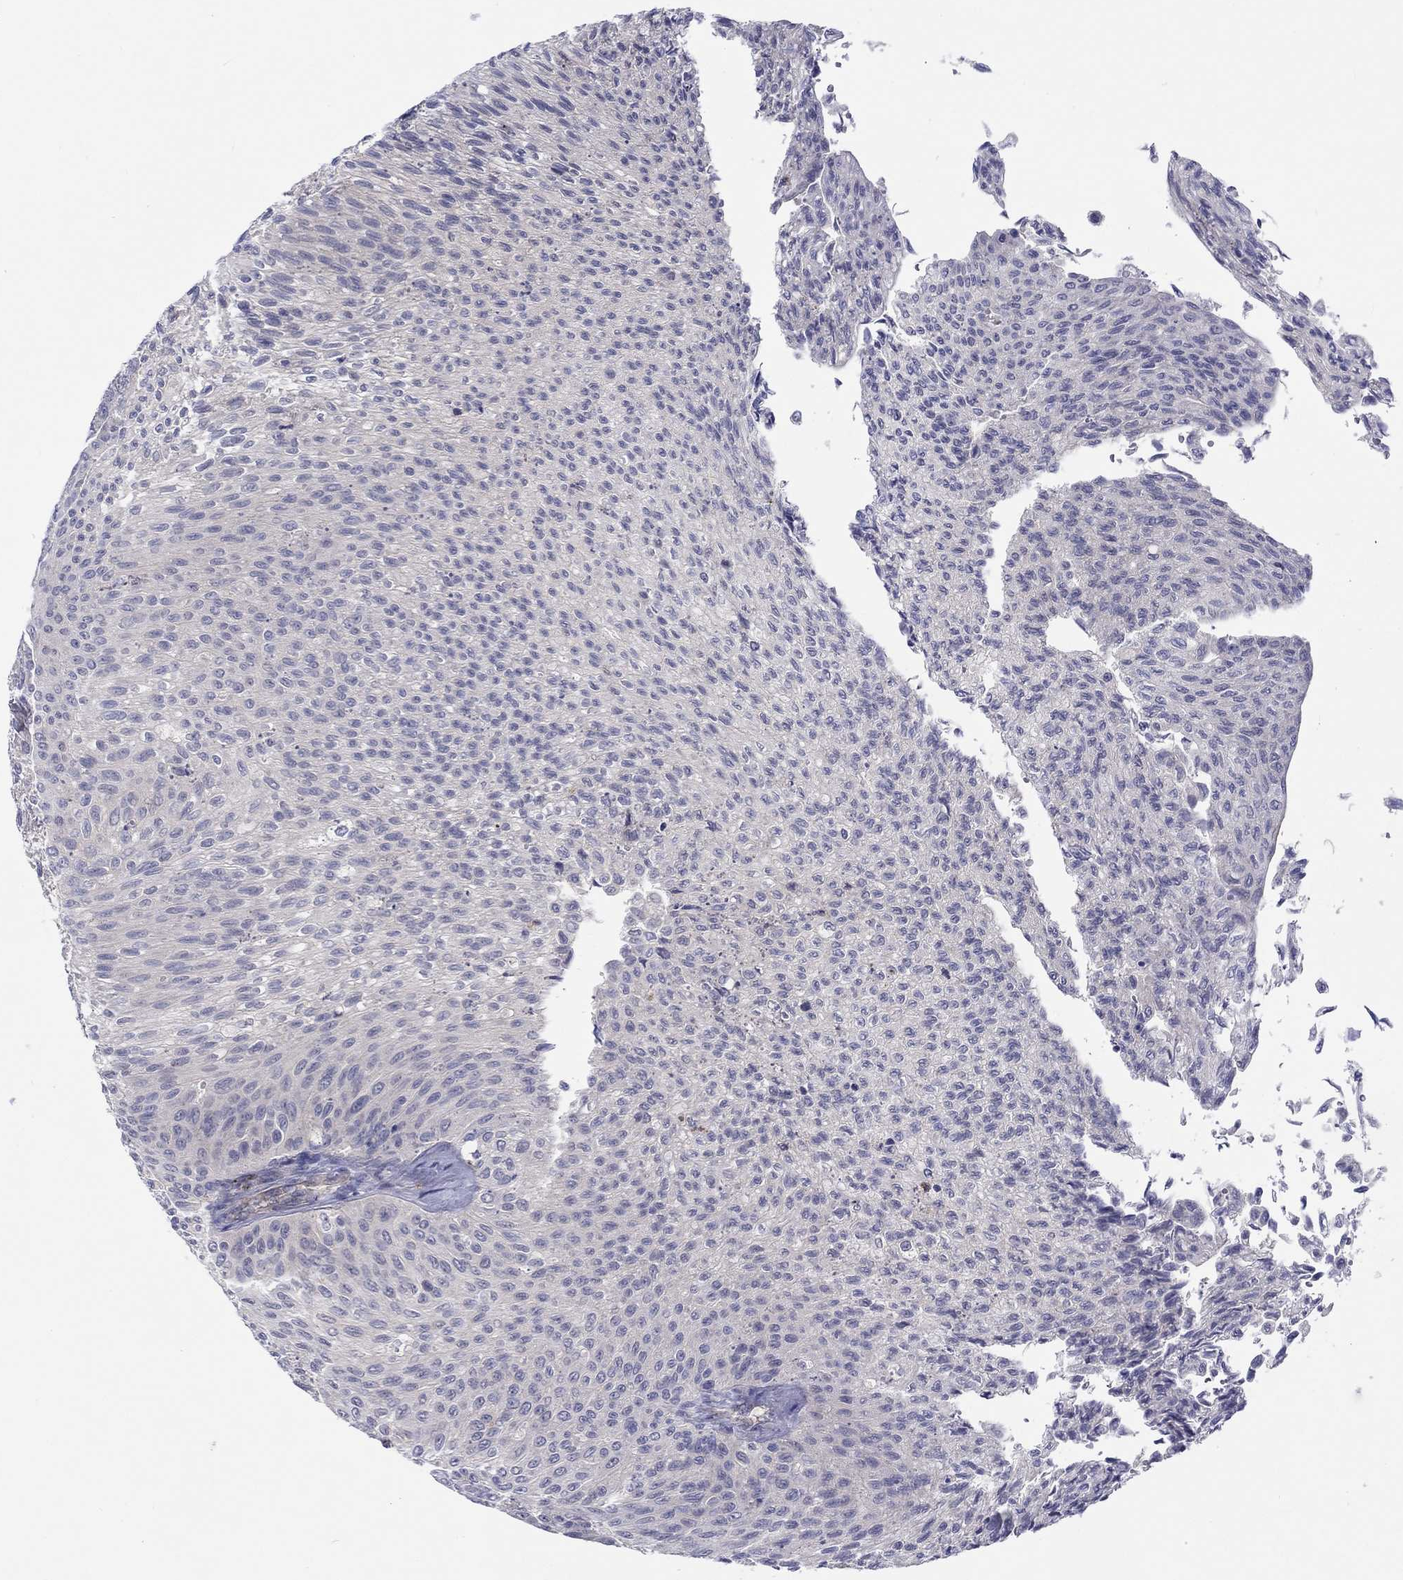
{"staining": {"intensity": "negative", "quantity": "none", "location": "none"}, "tissue": "urothelial cancer", "cell_type": "Tumor cells", "image_type": "cancer", "snomed": [{"axis": "morphology", "description": "Urothelial carcinoma, Low grade"}, {"axis": "topography", "description": "Ureter, NOS"}, {"axis": "topography", "description": "Urinary bladder"}], "caption": "Immunohistochemistry histopathology image of urothelial carcinoma (low-grade) stained for a protein (brown), which exhibits no positivity in tumor cells.", "gene": "ABCG4", "patient": {"sex": "male", "age": 78}}